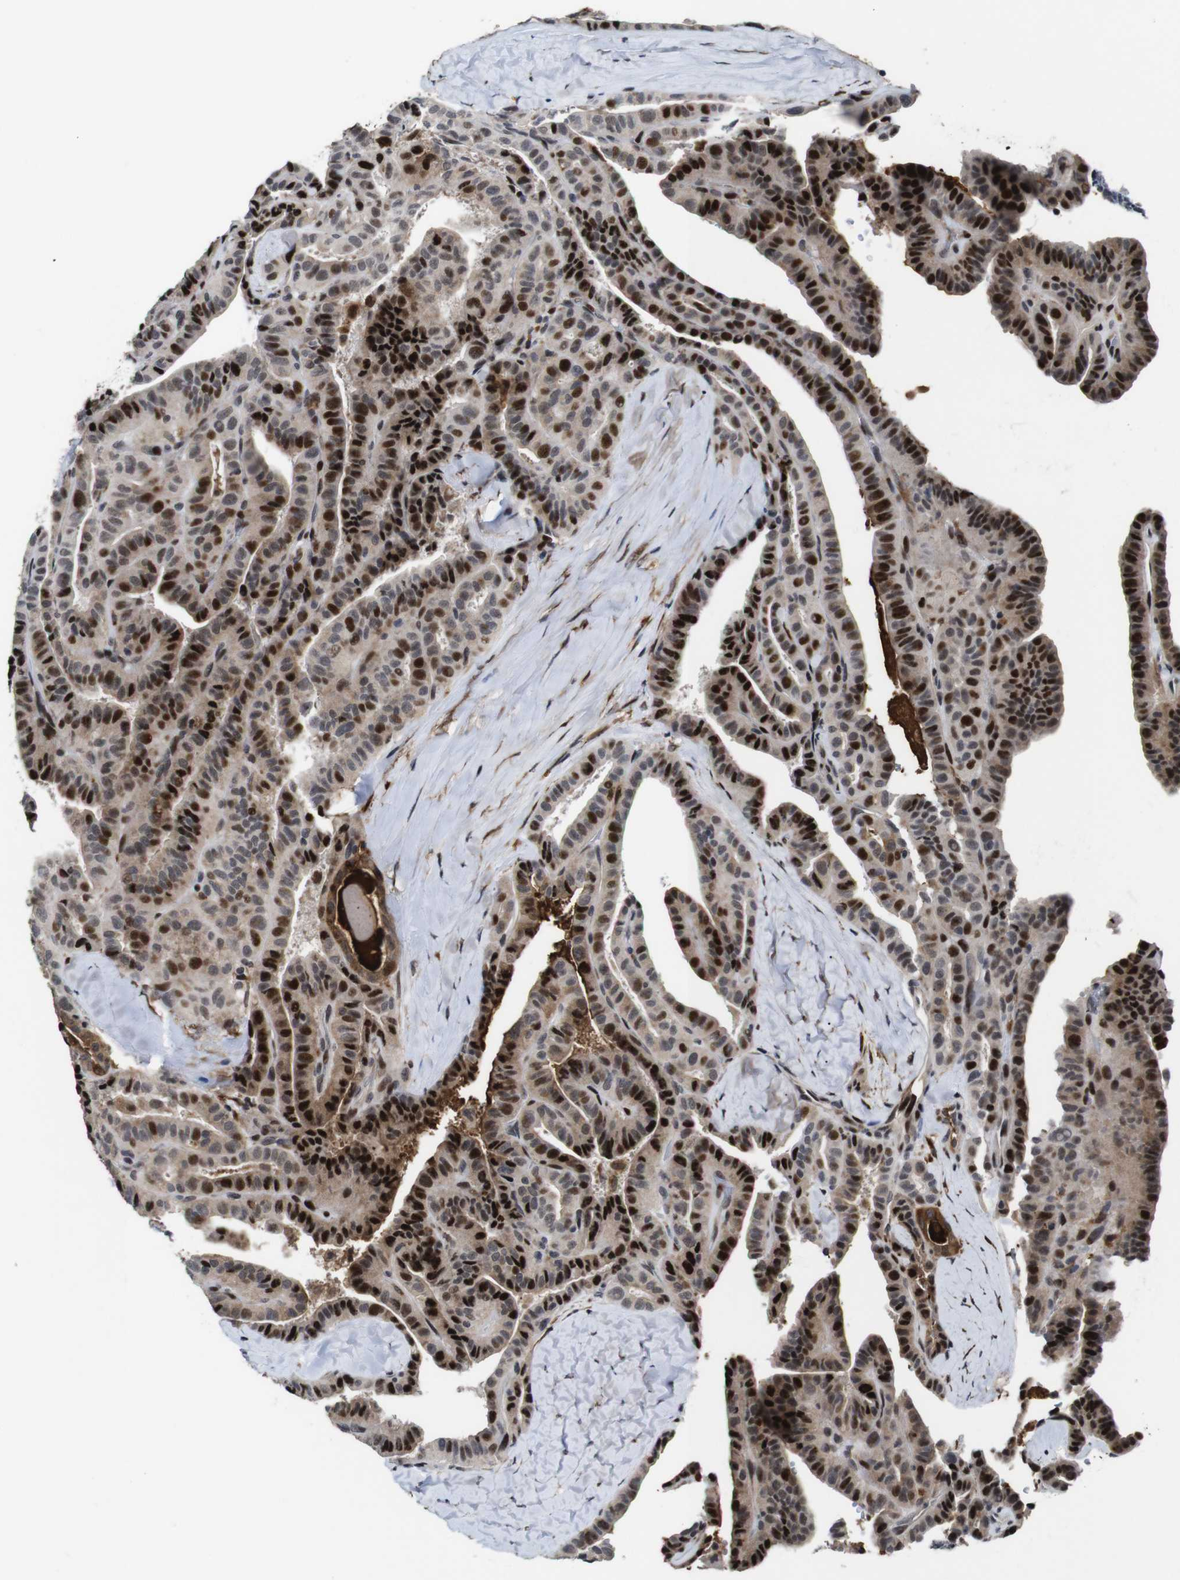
{"staining": {"intensity": "strong", "quantity": "25%-75%", "location": "nuclear"}, "tissue": "thyroid cancer", "cell_type": "Tumor cells", "image_type": "cancer", "snomed": [{"axis": "morphology", "description": "Papillary adenocarcinoma, NOS"}, {"axis": "topography", "description": "Thyroid gland"}], "caption": "This is an image of immunohistochemistry staining of thyroid cancer (papillary adenocarcinoma), which shows strong positivity in the nuclear of tumor cells.", "gene": "EIF4G1", "patient": {"sex": "male", "age": 77}}